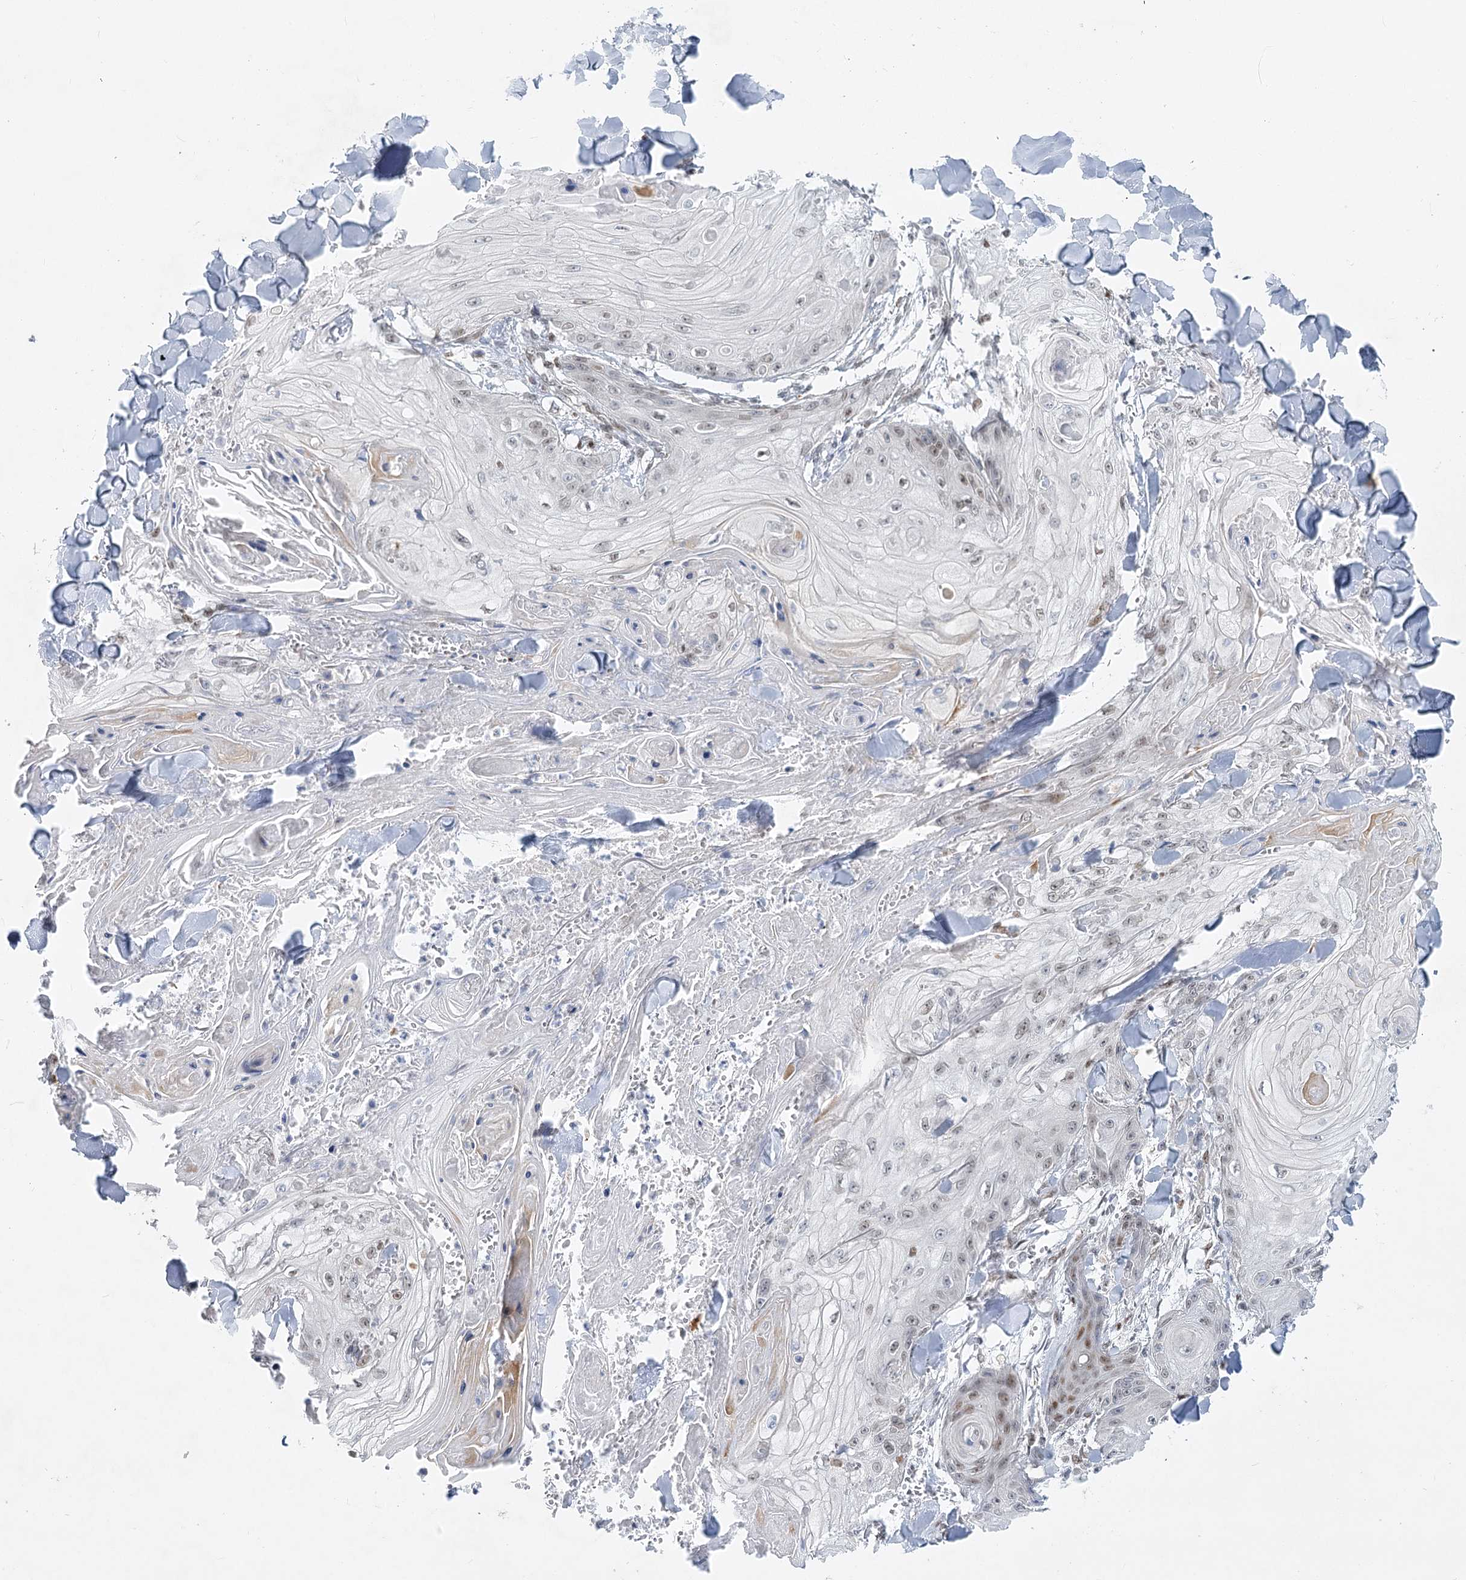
{"staining": {"intensity": "weak", "quantity": ">75%", "location": "nuclear"}, "tissue": "skin cancer", "cell_type": "Tumor cells", "image_type": "cancer", "snomed": [{"axis": "morphology", "description": "Squamous cell carcinoma, NOS"}, {"axis": "topography", "description": "Skin"}], "caption": "Tumor cells exhibit low levels of weak nuclear staining in about >75% of cells in squamous cell carcinoma (skin).", "gene": "ARSI", "patient": {"sex": "male", "age": 74}}